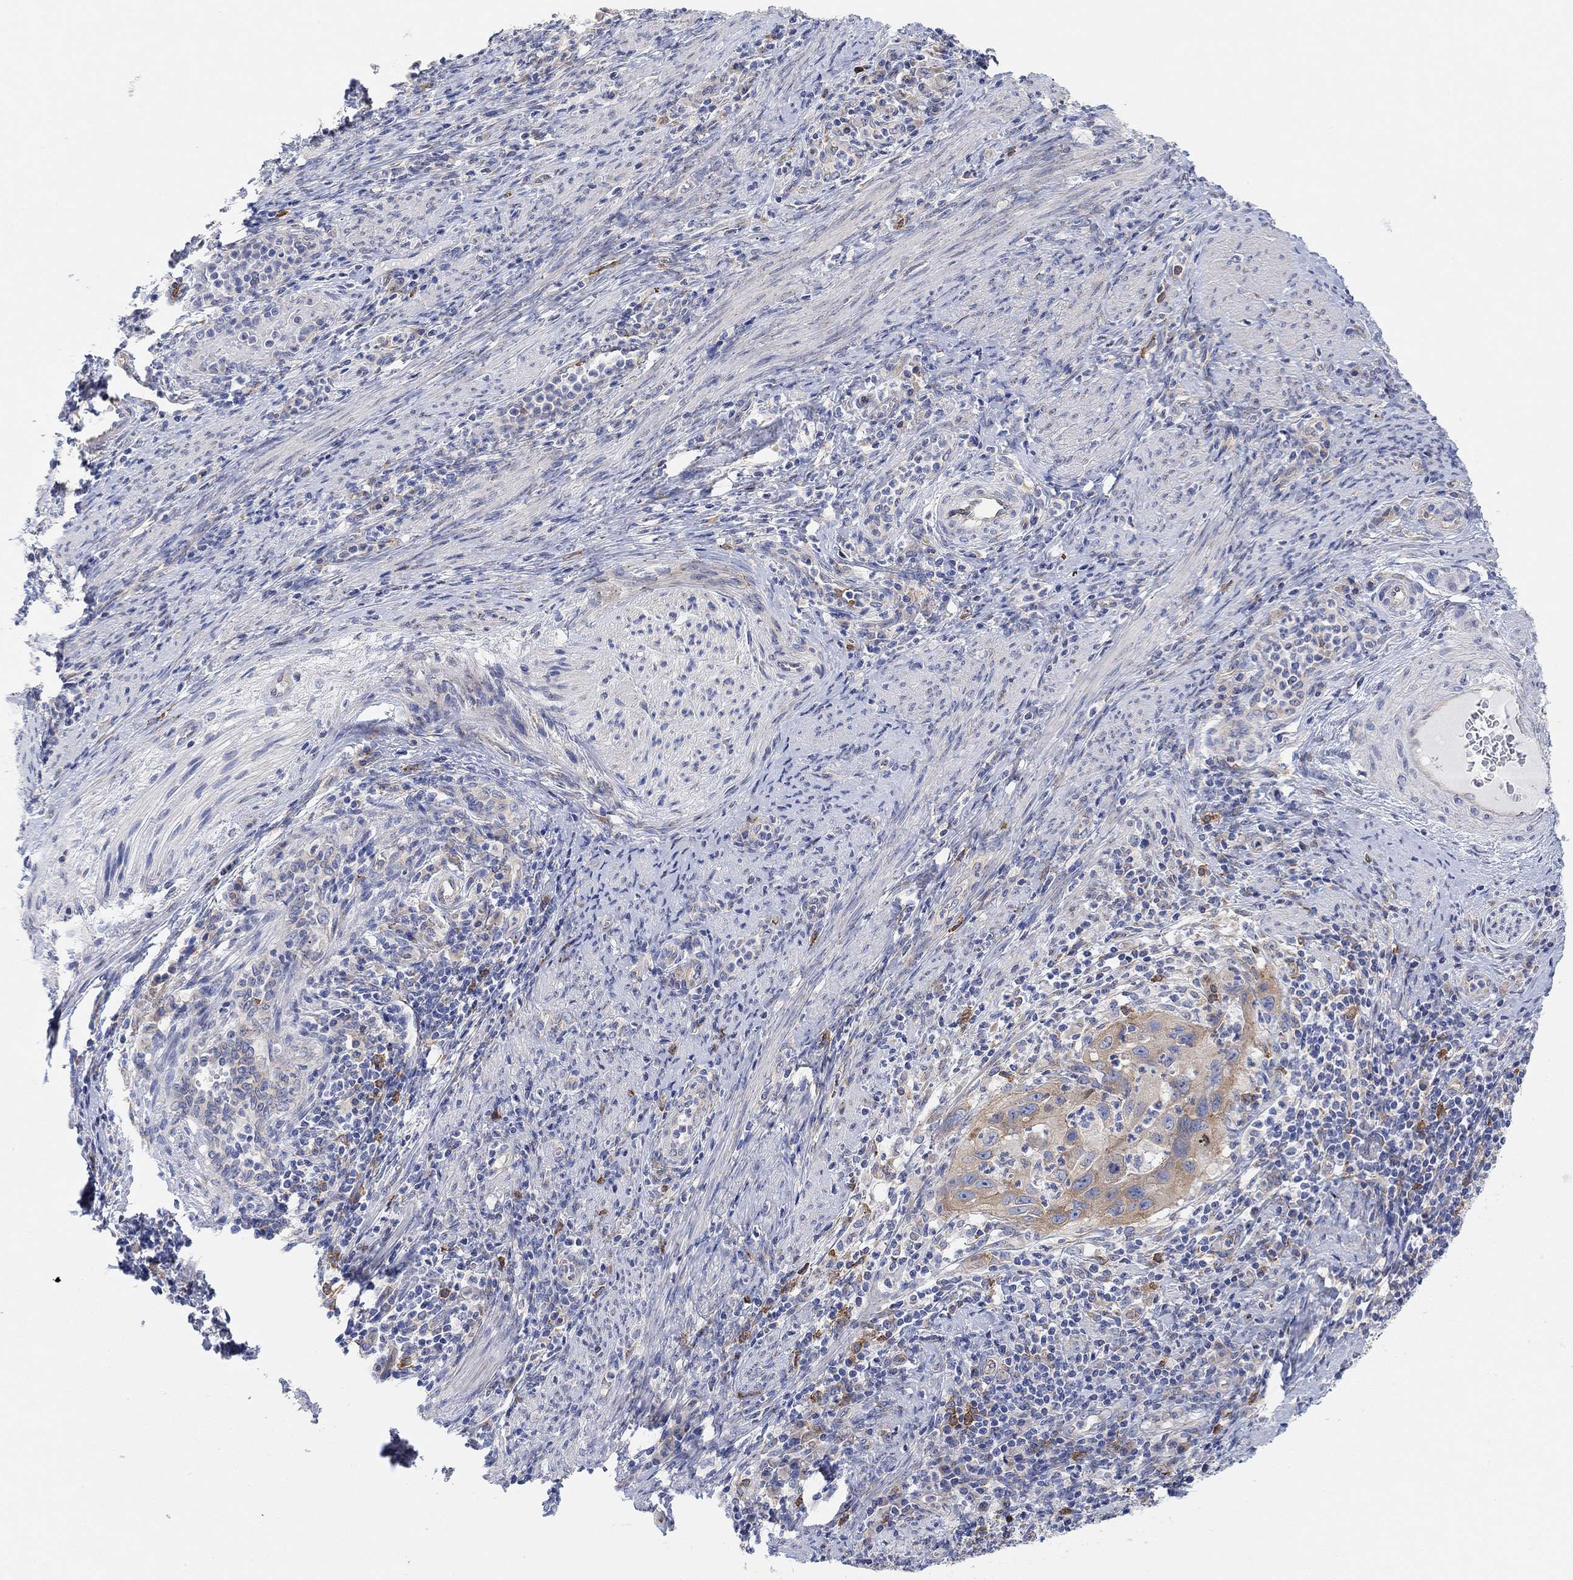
{"staining": {"intensity": "strong", "quantity": "25%-75%", "location": "cytoplasmic/membranous"}, "tissue": "cervical cancer", "cell_type": "Tumor cells", "image_type": "cancer", "snomed": [{"axis": "morphology", "description": "Squamous cell carcinoma, NOS"}, {"axis": "topography", "description": "Cervix"}], "caption": "Human cervical cancer stained with a protein marker displays strong staining in tumor cells.", "gene": "RGS1", "patient": {"sex": "female", "age": 26}}